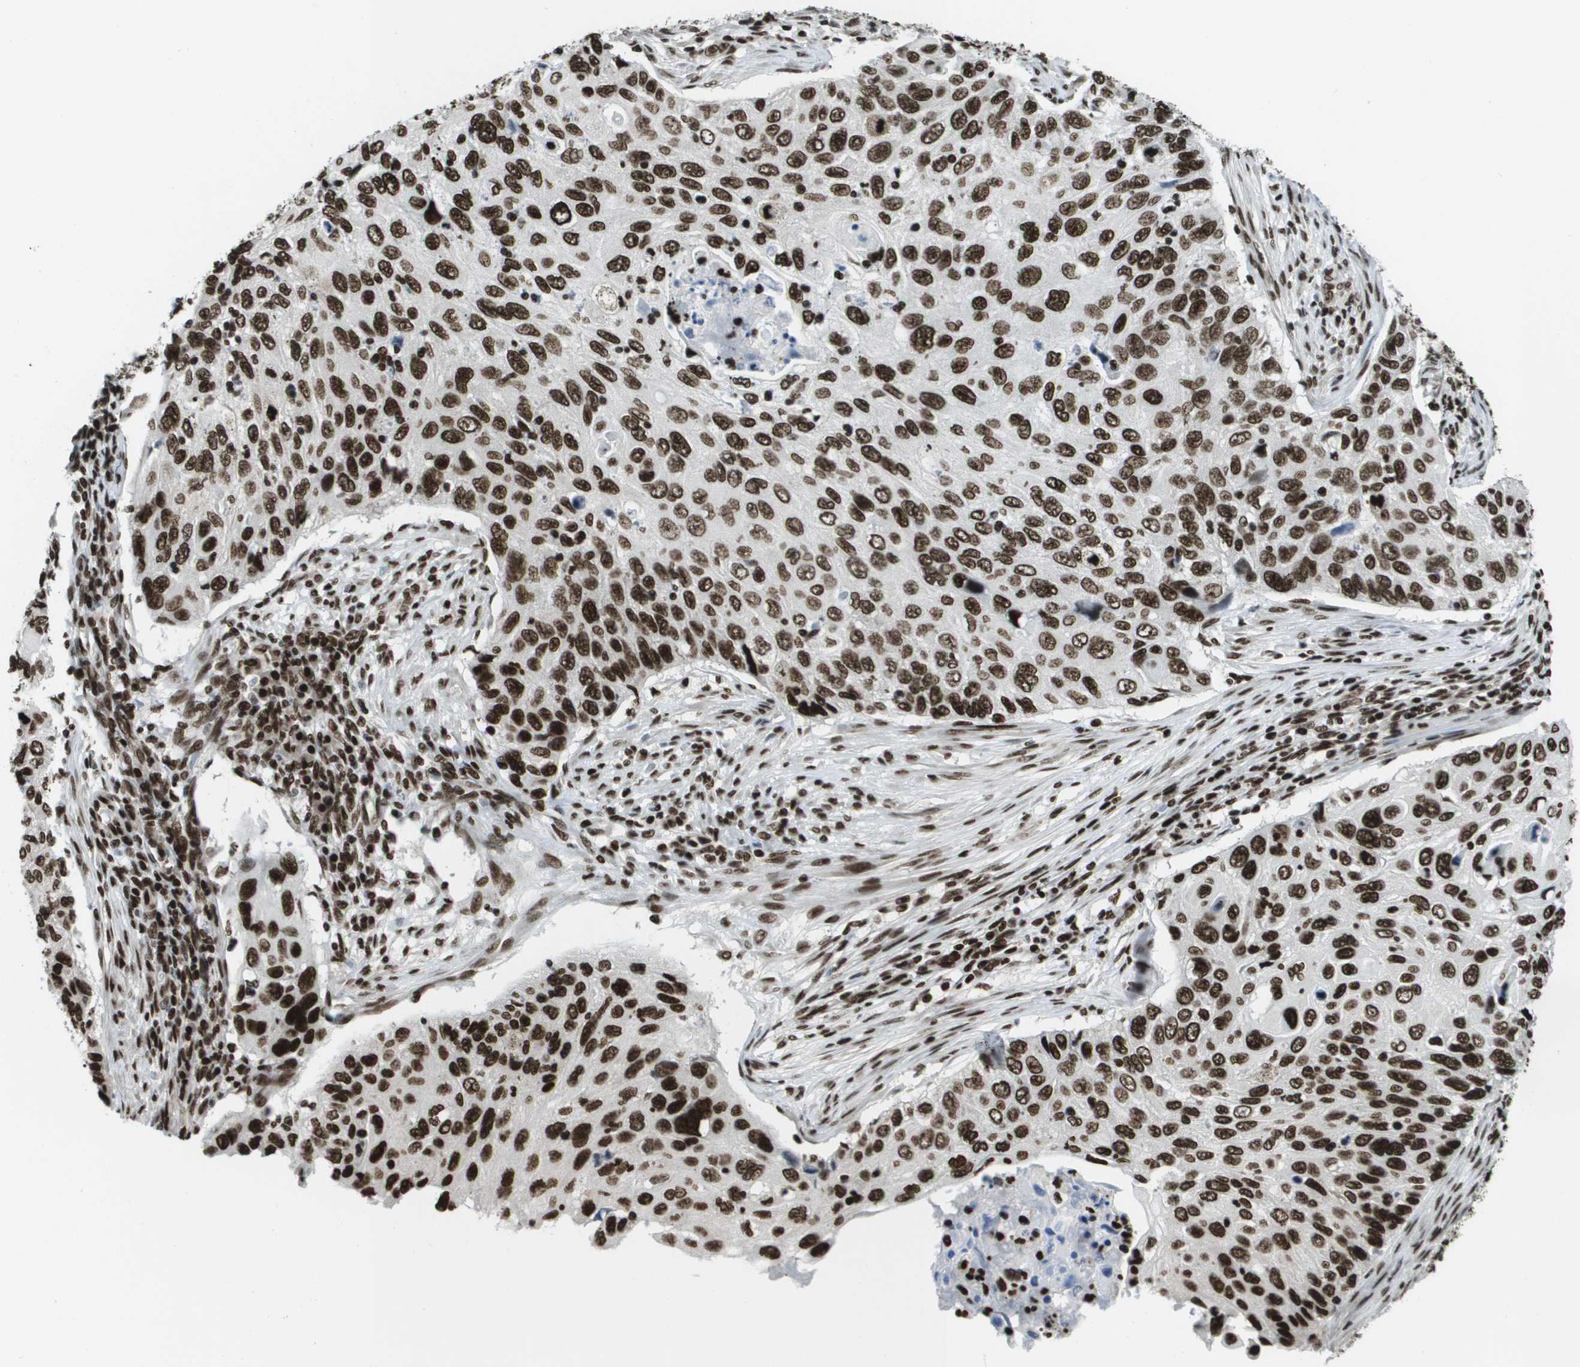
{"staining": {"intensity": "strong", "quantity": ">75%", "location": "nuclear"}, "tissue": "cervical cancer", "cell_type": "Tumor cells", "image_type": "cancer", "snomed": [{"axis": "morphology", "description": "Squamous cell carcinoma, NOS"}, {"axis": "topography", "description": "Cervix"}], "caption": "Cervical squamous cell carcinoma stained with a brown dye demonstrates strong nuclear positive expression in about >75% of tumor cells.", "gene": "GLYR1", "patient": {"sex": "female", "age": 70}}